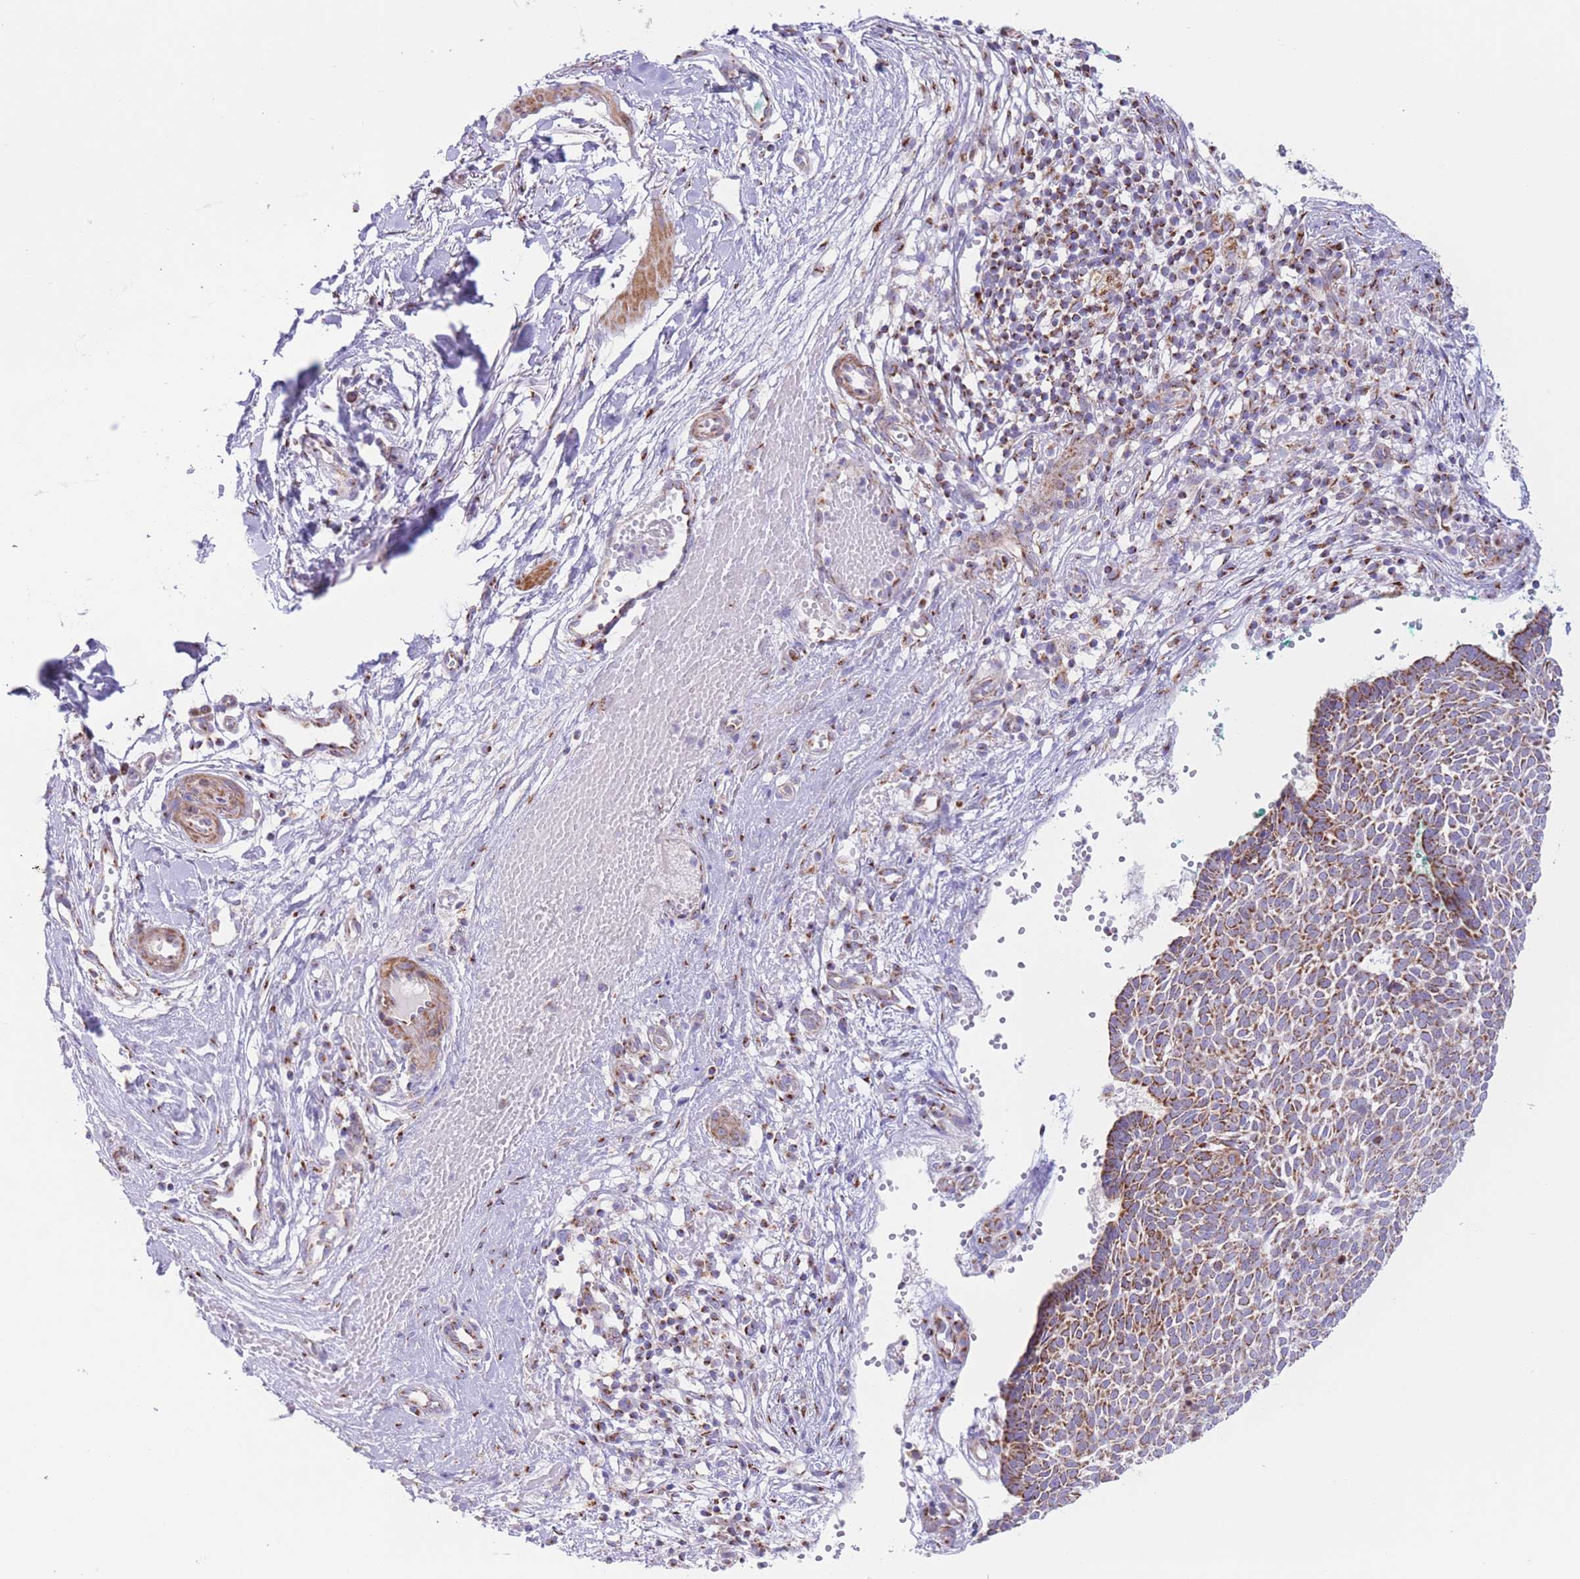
{"staining": {"intensity": "strong", "quantity": ">75%", "location": "cytoplasmic/membranous"}, "tissue": "skin cancer", "cell_type": "Tumor cells", "image_type": "cancer", "snomed": [{"axis": "morphology", "description": "Basal cell carcinoma"}, {"axis": "topography", "description": "Skin"}], "caption": "Immunohistochemical staining of human skin cancer (basal cell carcinoma) reveals high levels of strong cytoplasmic/membranous staining in about >75% of tumor cells.", "gene": "MPND", "patient": {"sex": "male", "age": 61}}